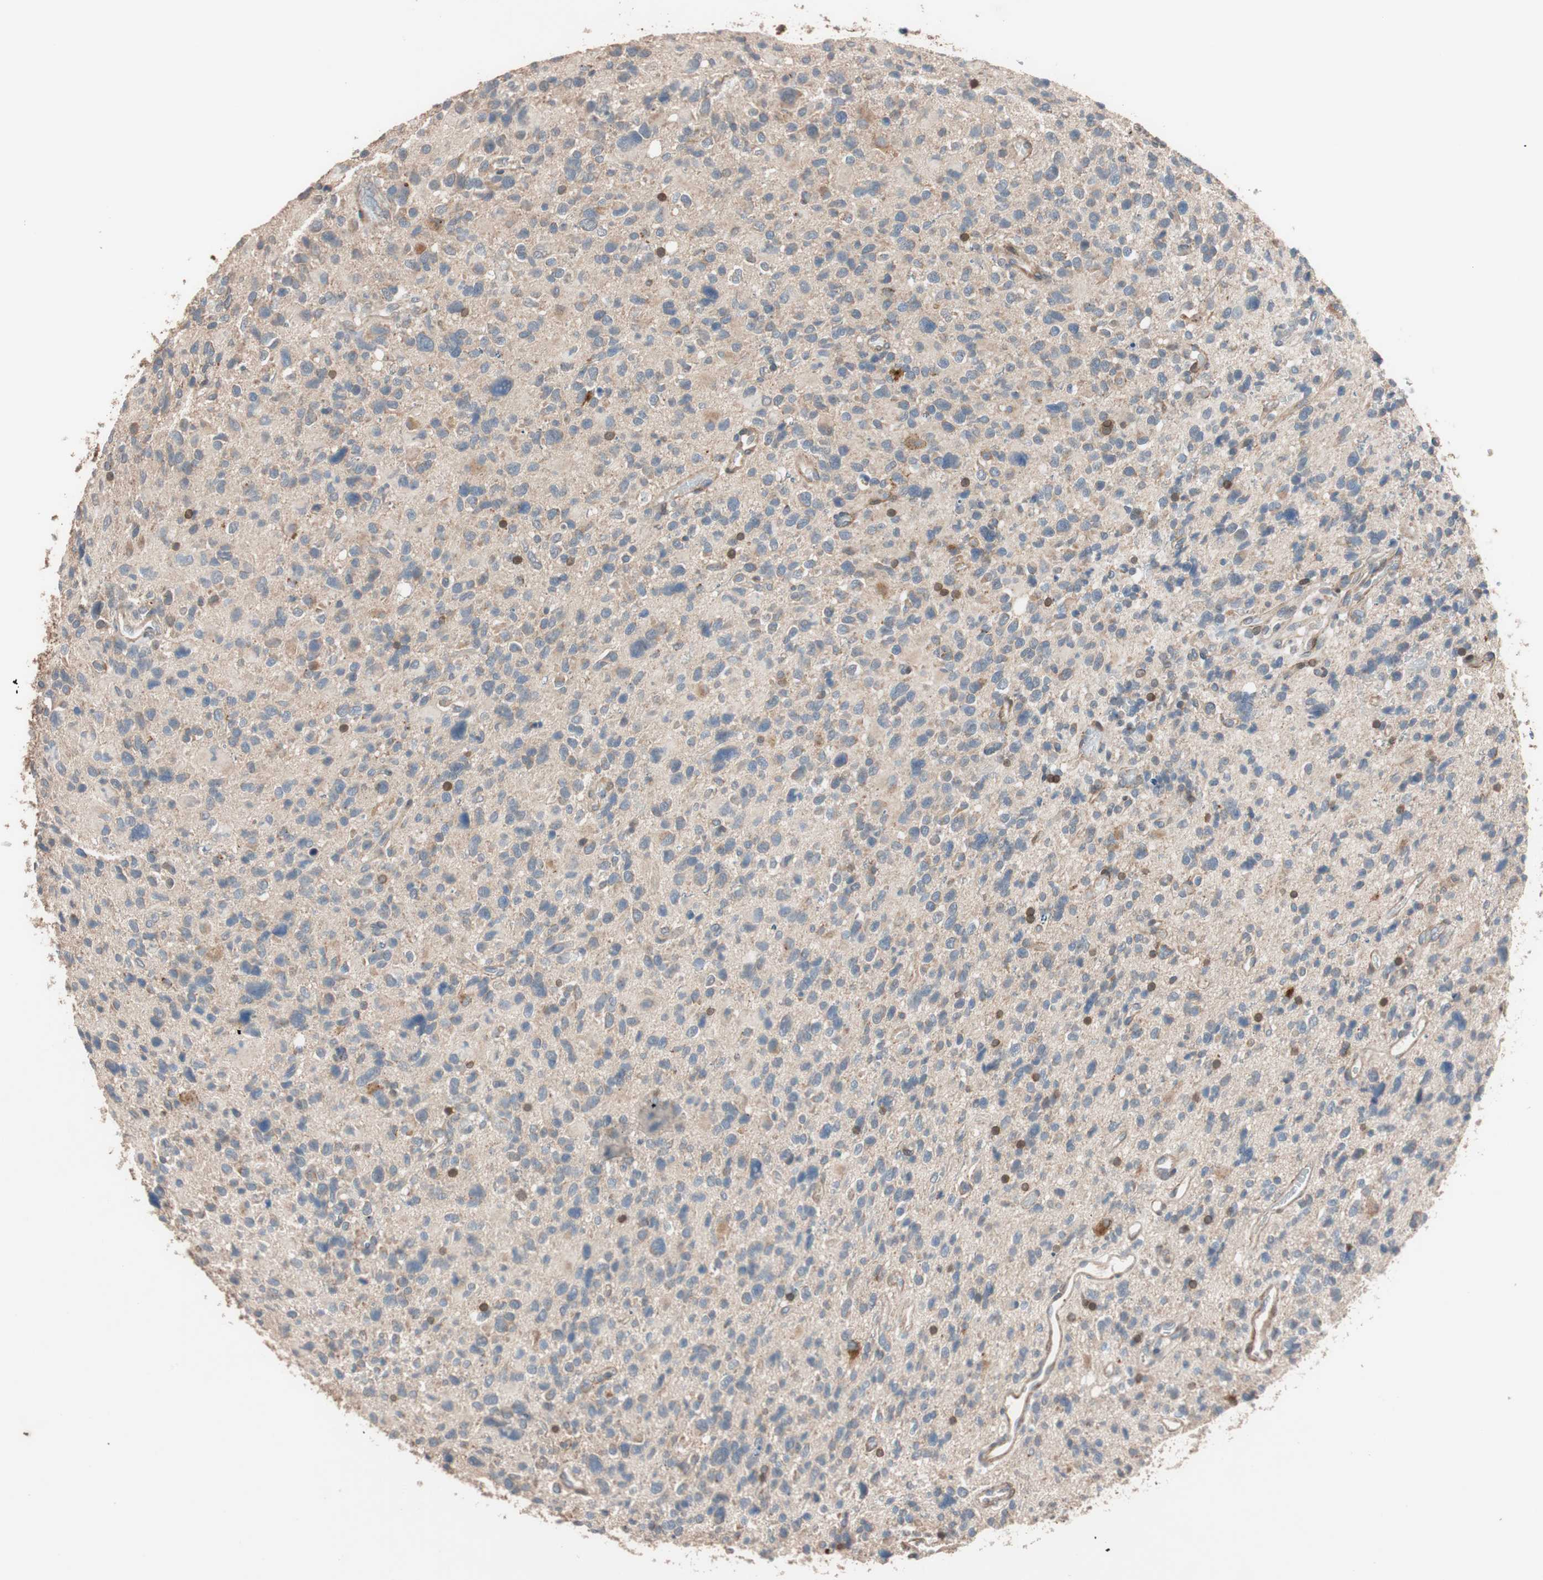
{"staining": {"intensity": "weak", "quantity": ">75%", "location": "cytoplasmic/membranous"}, "tissue": "glioma", "cell_type": "Tumor cells", "image_type": "cancer", "snomed": [{"axis": "morphology", "description": "Glioma, malignant, High grade"}, {"axis": "topography", "description": "Brain"}], "caption": "A brown stain highlights weak cytoplasmic/membranous positivity of a protein in human malignant high-grade glioma tumor cells. Nuclei are stained in blue.", "gene": "SDC4", "patient": {"sex": "male", "age": 48}}